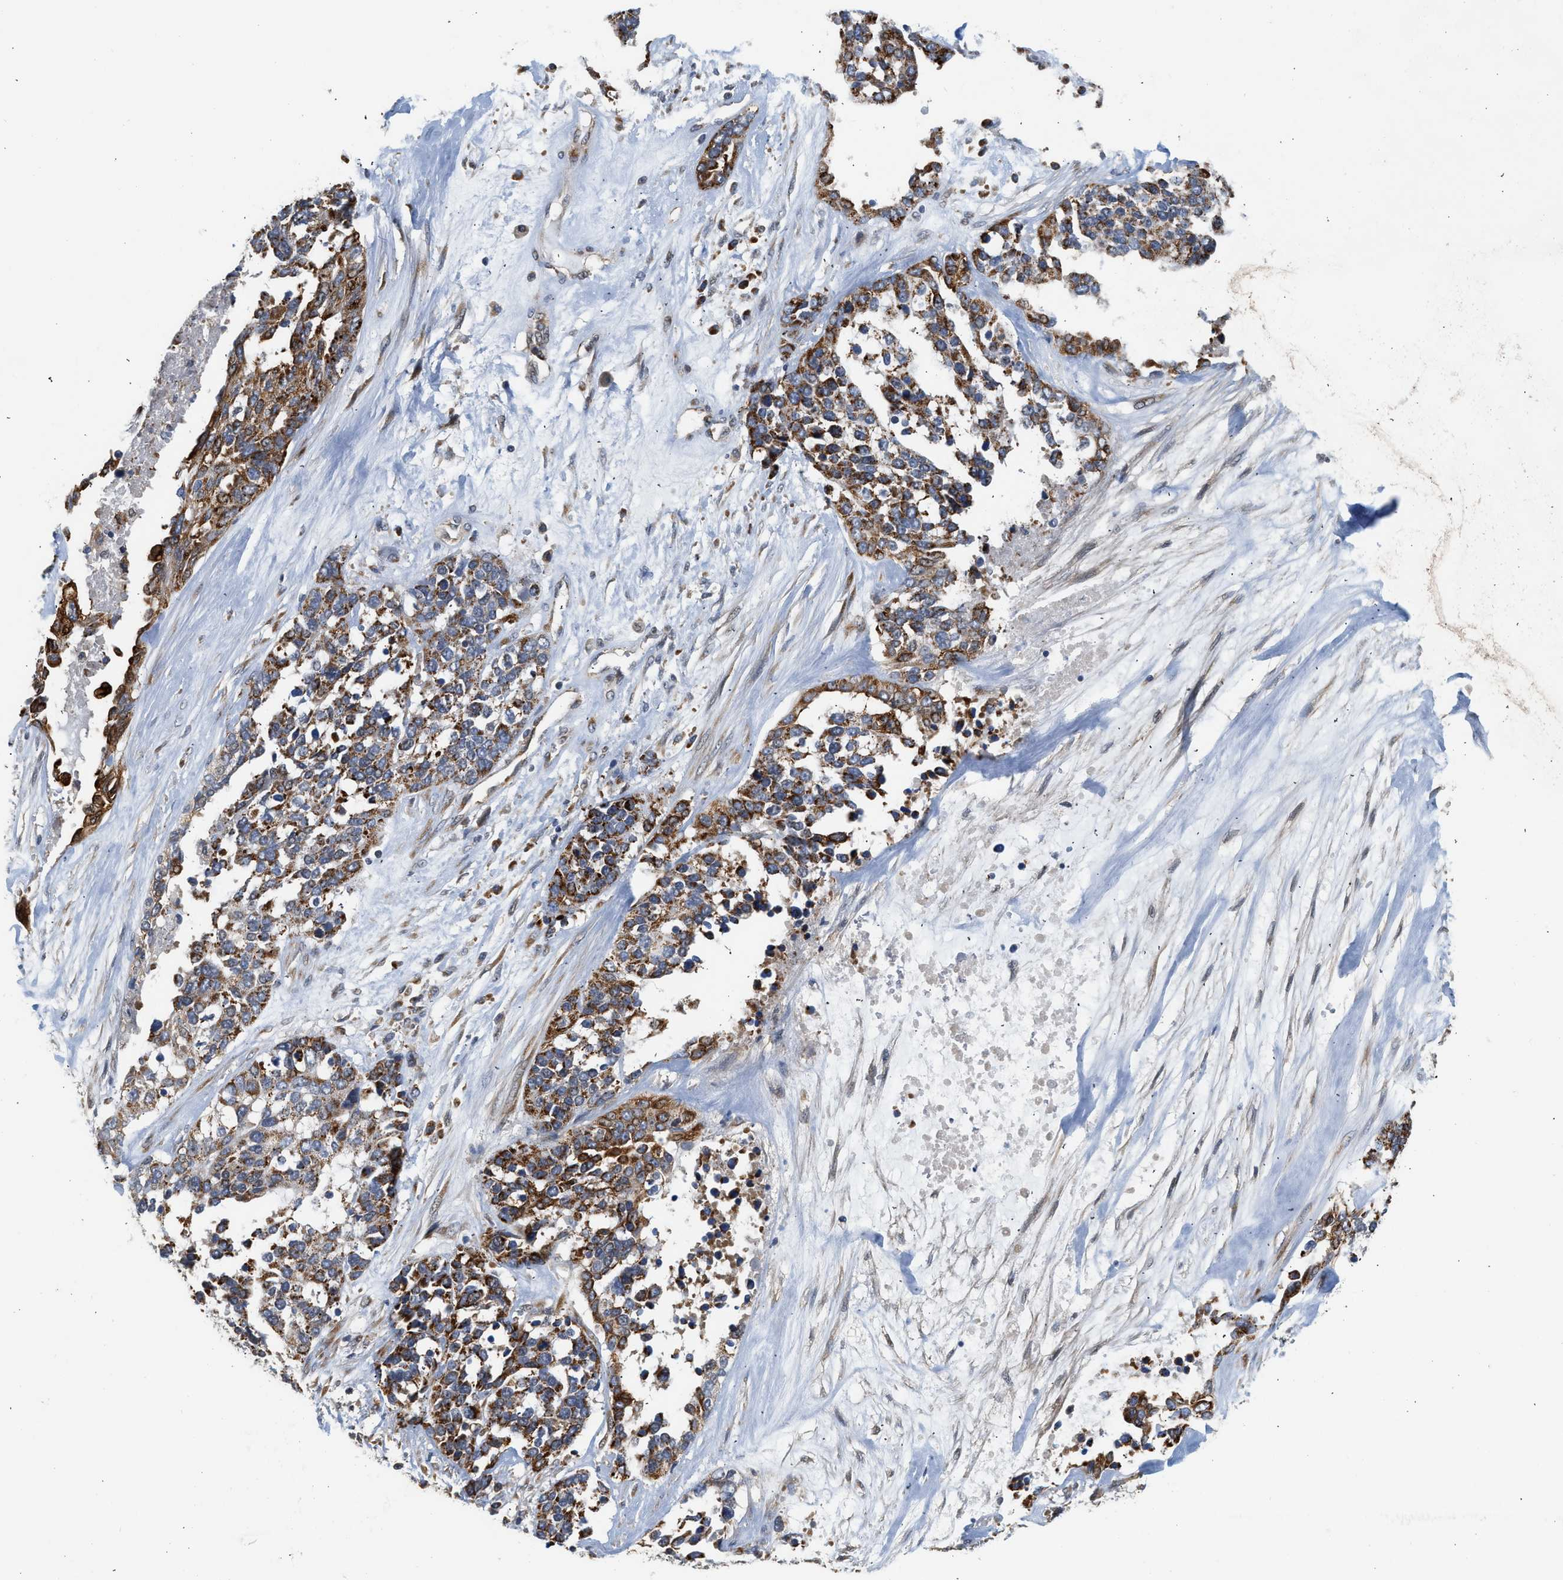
{"staining": {"intensity": "moderate", "quantity": ">75%", "location": "cytoplasmic/membranous"}, "tissue": "ovarian cancer", "cell_type": "Tumor cells", "image_type": "cancer", "snomed": [{"axis": "morphology", "description": "Cystadenocarcinoma, serous, NOS"}, {"axis": "topography", "description": "Ovary"}], "caption": "Ovarian serous cystadenocarcinoma tissue reveals moderate cytoplasmic/membranous positivity in approximately >75% of tumor cells, visualized by immunohistochemistry. The staining was performed using DAB (3,3'-diaminobenzidine) to visualize the protein expression in brown, while the nuclei were stained in blue with hematoxylin (Magnification: 20x).", "gene": "POLG2", "patient": {"sex": "female", "age": 44}}